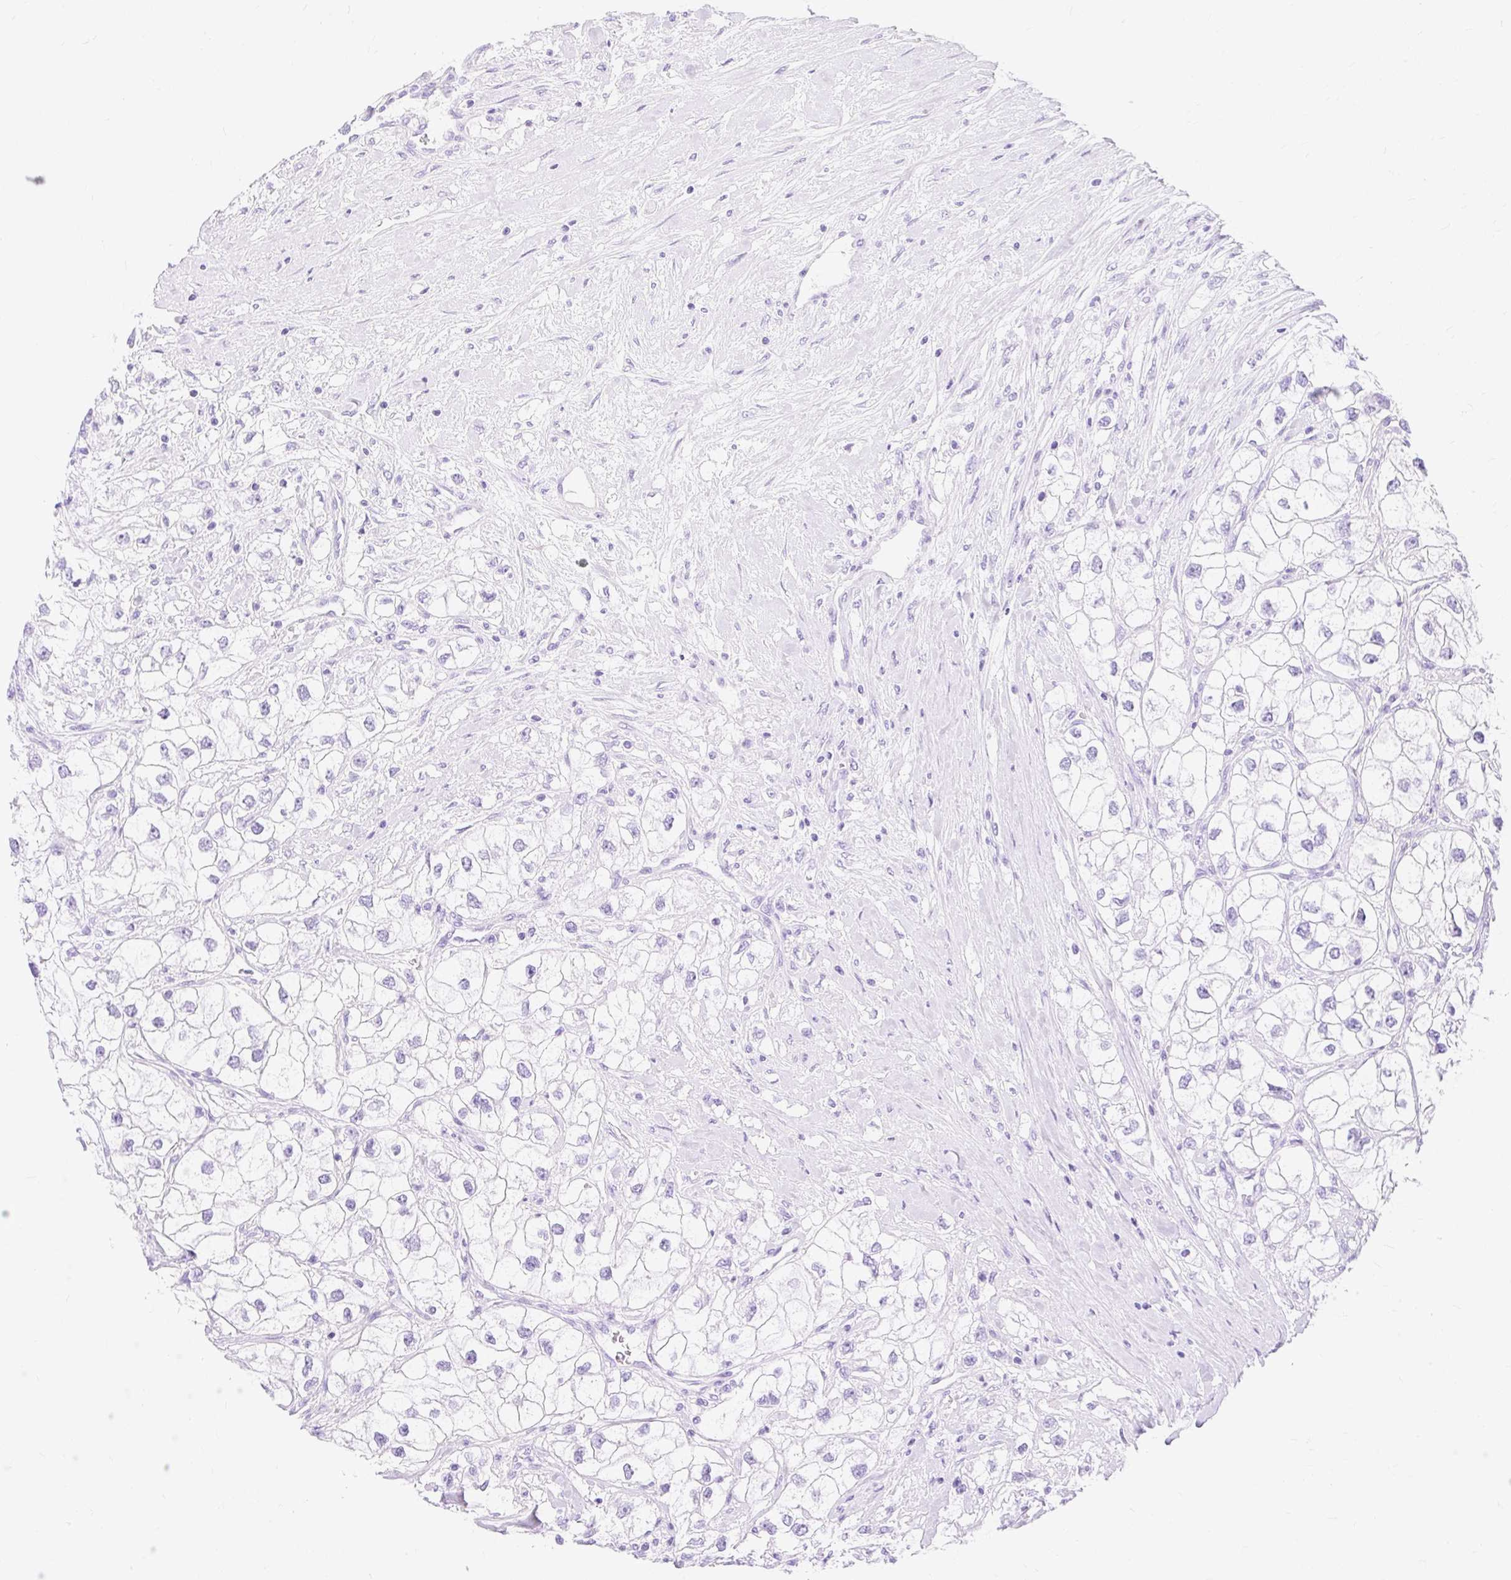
{"staining": {"intensity": "negative", "quantity": "none", "location": "none"}, "tissue": "renal cancer", "cell_type": "Tumor cells", "image_type": "cancer", "snomed": [{"axis": "morphology", "description": "Adenocarcinoma, NOS"}, {"axis": "topography", "description": "Kidney"}], "caption": "High magnification brightfield microscopy of renal adenocarcinoma stained with DAB (3,3'-diaminobenzidine) (brown) and counterstained with hematoxylin (blue): tumor cells show no significant expression.", "gene": "MBP", "patient": {"sex": "male", "age": 59}}